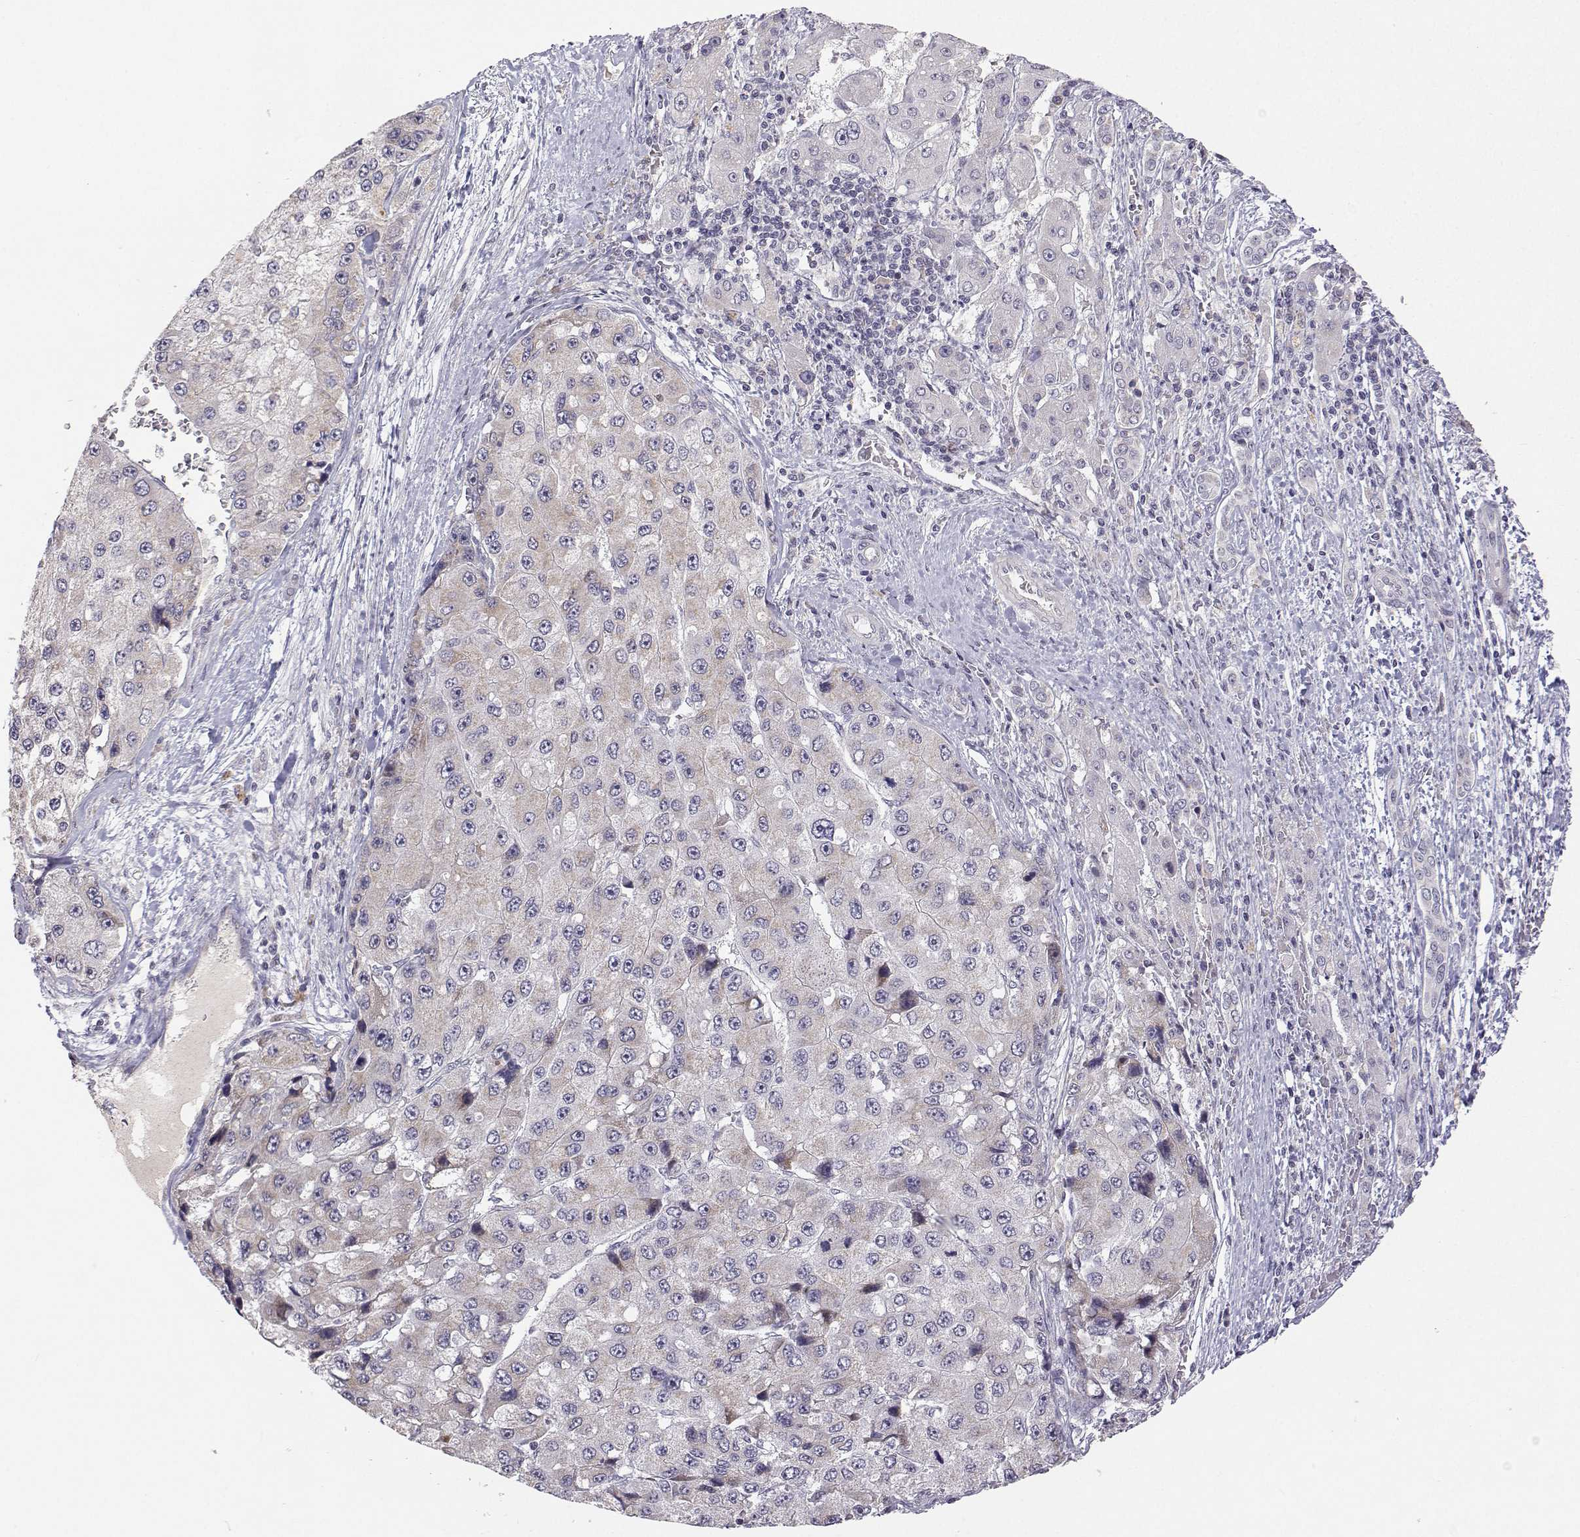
{"staining": {"intensity": "negative", "quantity": "none", "location": "none"}, "tissue": "liver cancer", "cell_type": "Tumor cells", "image_type": "cancer", "snomed": [{"axis": "morphology", "description": "Carcinoma, Hepatocellular, NOS"}, {"axis": "topography", "description": "Liver"}], "caption": "Tumor cells are negative for brown protein staining in liver cancer.", "gene": "MRPL3", "patient": {"sex": "female", "age": 73}}